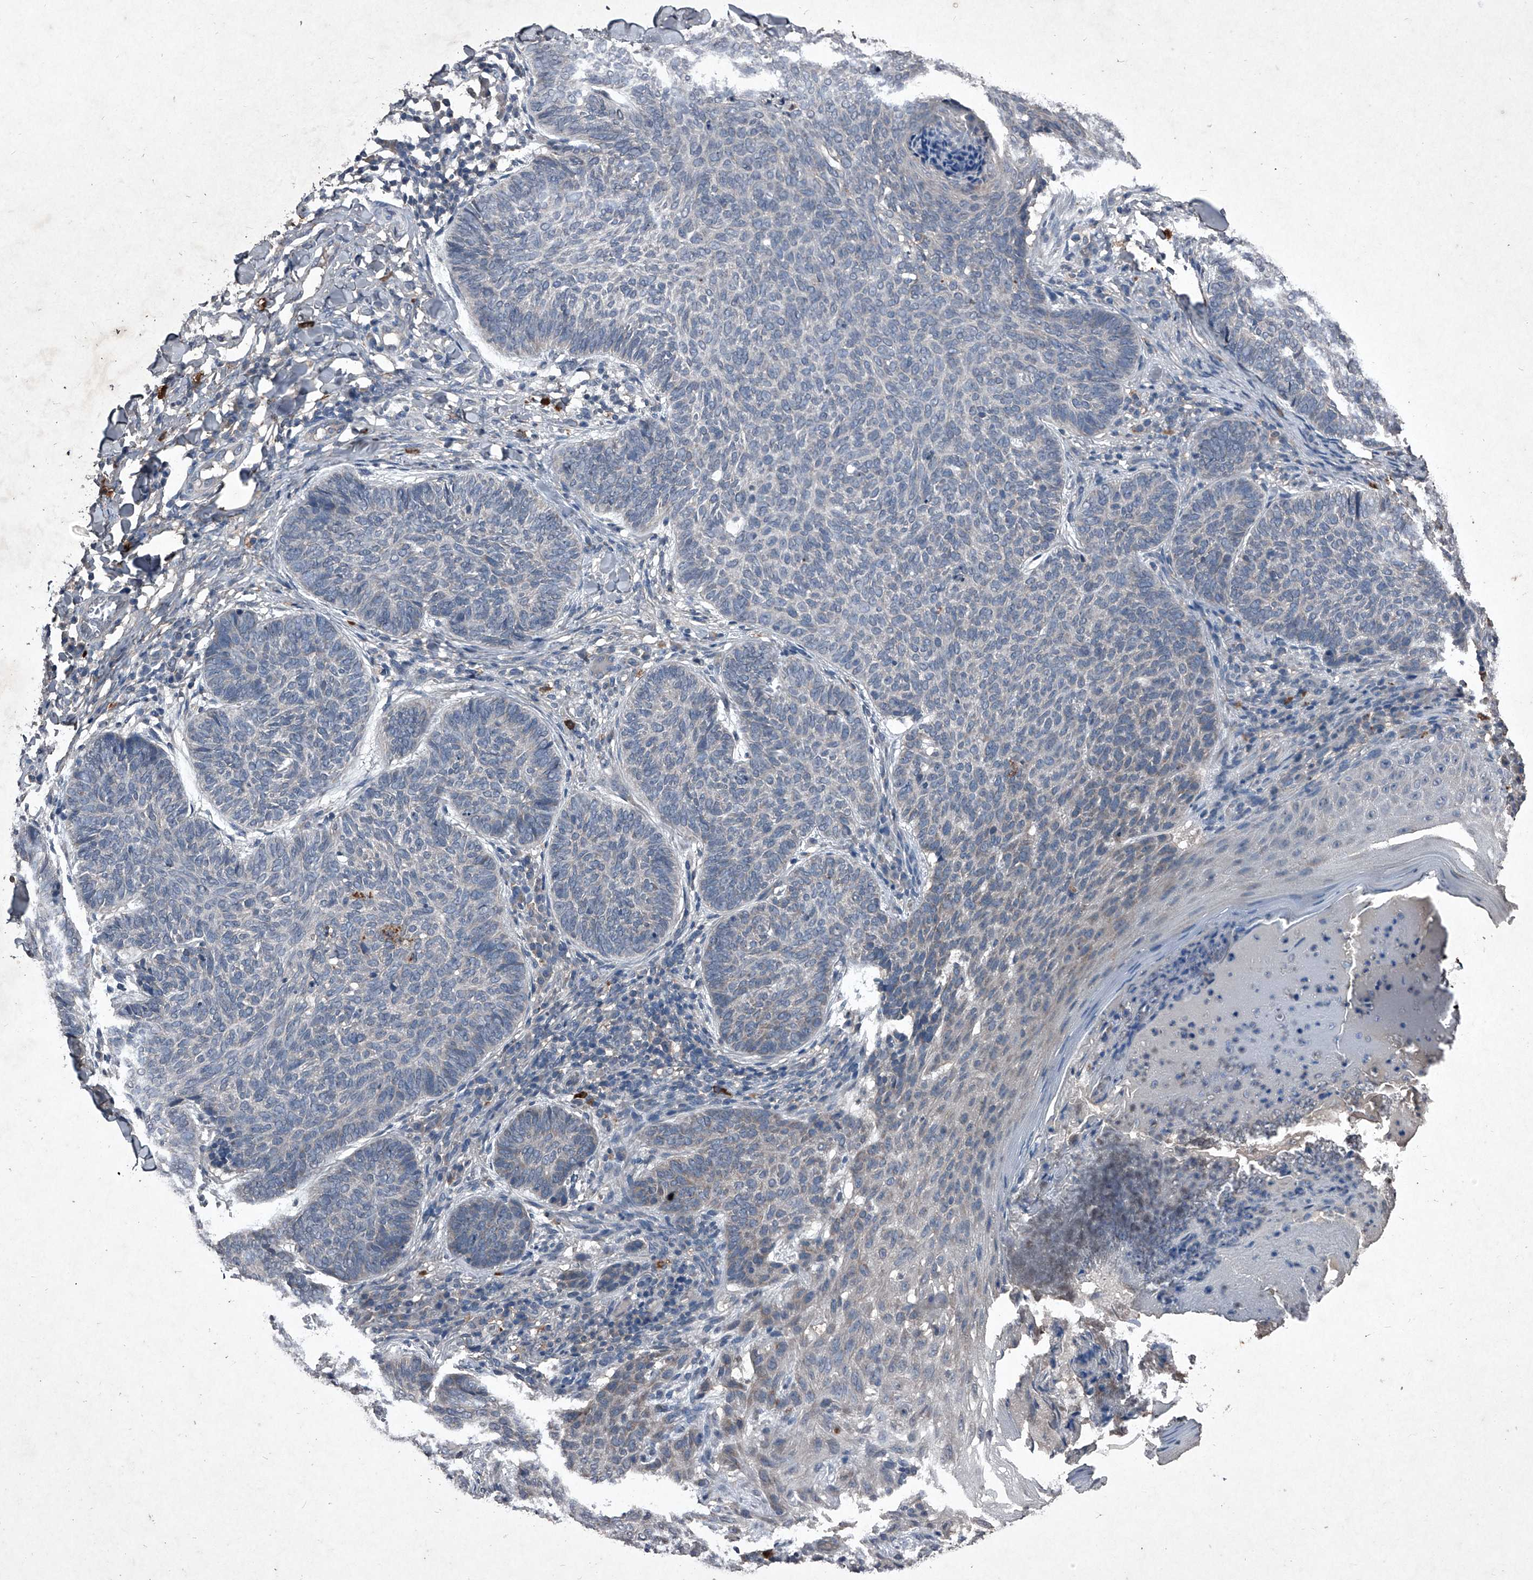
{"staining": {"intensity": "negative", "quantity": "none", "location": "none"}, "tissue": "skin cancer", "cell_type": "Tumor cells", "image_type": "cancer", "snomed": [{"axis": "morphology", "description": "Normal tissue, NOS"}, {"axis": "morphology", "description": "Basal cell carcinoma"}, {"axis": "topography", "description": "Skin"}], "caption": "Histopathology image shows no protein expression in tumor cells of skin cancer (basal cell carcinoma) tissue.", "gene": "MAPKAP1", "patient": {"sex": "male", "age": 50}}